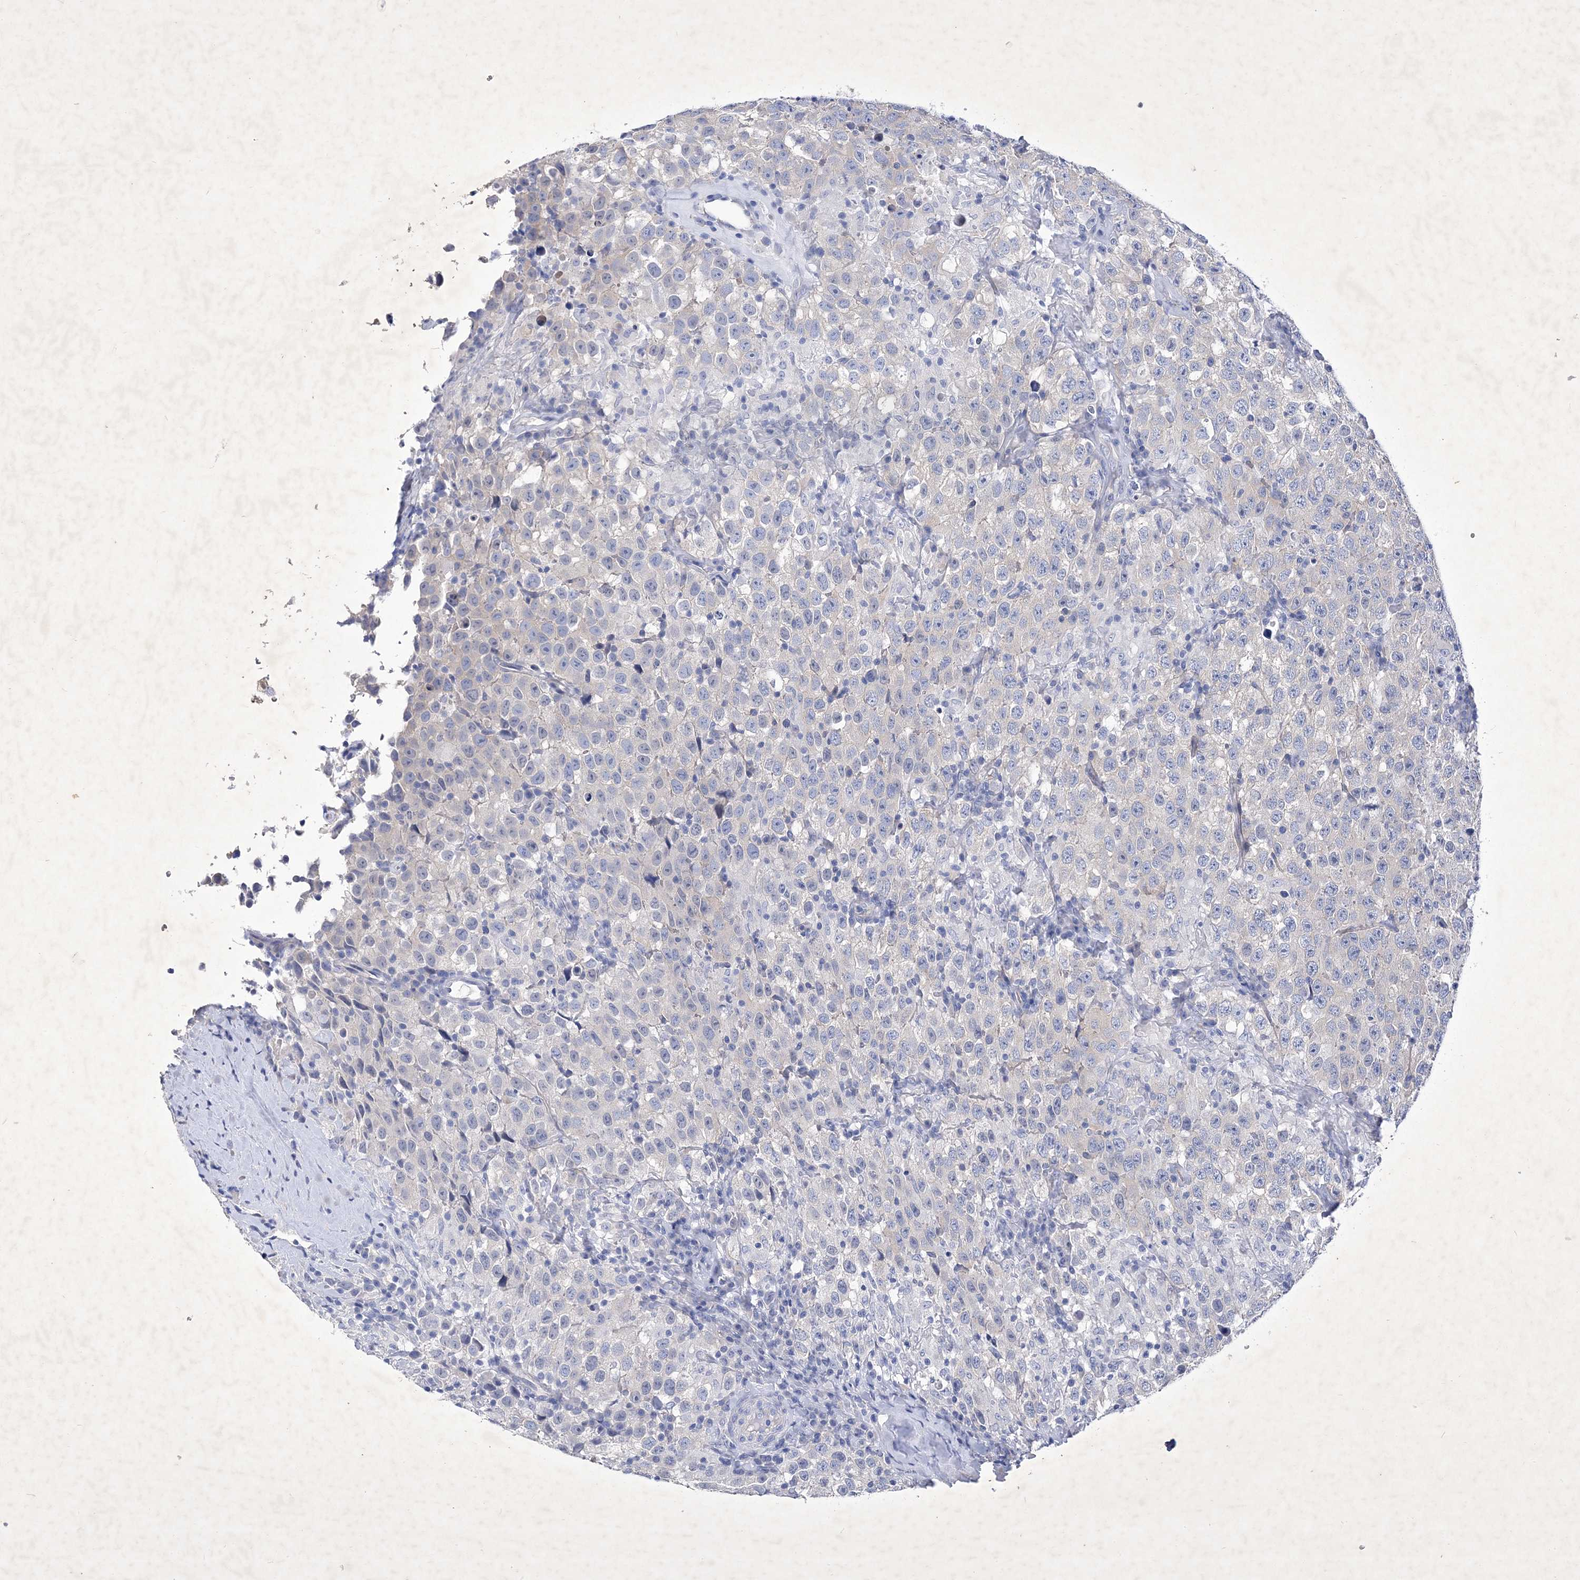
{"staining": {"intensity": "negative", "quantity": "none", "location": "none"}, "tissue": "testis cancer", "cell_type": "Tumor cells", "image_type": "cancer", "snomed": [{"axis": "morphology", "description": "Seminoma, NOS"}, {"axis": "topography", "description": "Testis"}], "caption": "Tumor cells show no significant protein positivity in testis cancer (seminoma).", "gene": "GPN1", "patient": {"sex": "male", "age": 41}}